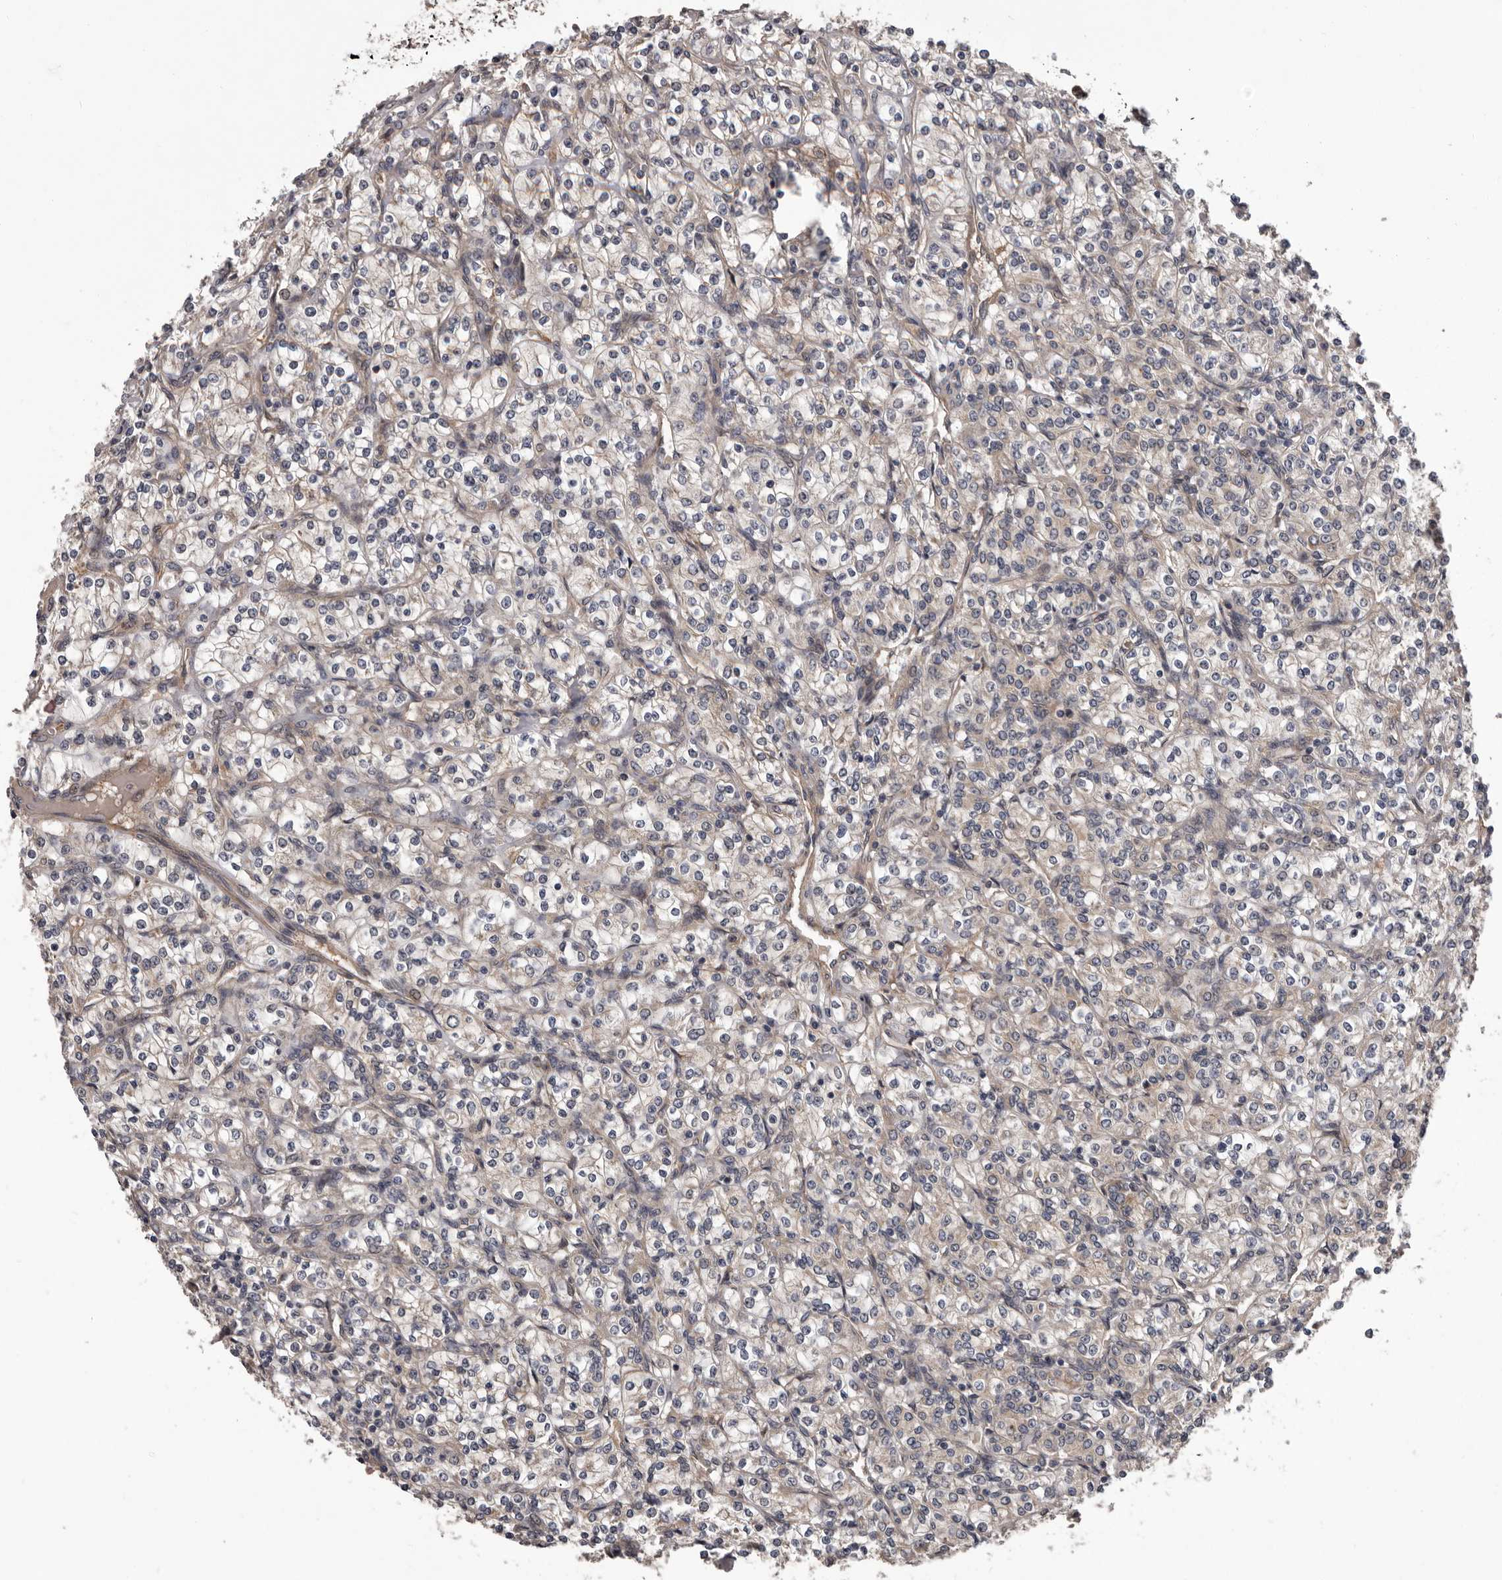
{"staining": {"intensity": "negative", "quantity": "none", "location": "none"}, "tissue": "renal cancer", "cell_type": "Tumor cells", "image_type": "cancer", "snomed": [{"axis": "morphology", "description": "Adenocarcinoma, NOS"}, {"axis": "topography", "description": "Kidney"}], "caption": "This is an IHC histopathology image of renal adenocarcinoma. There is no staining in tumor cells.", "gene": "PRKD1", "patient": {"sex": "male", "age": 77}}